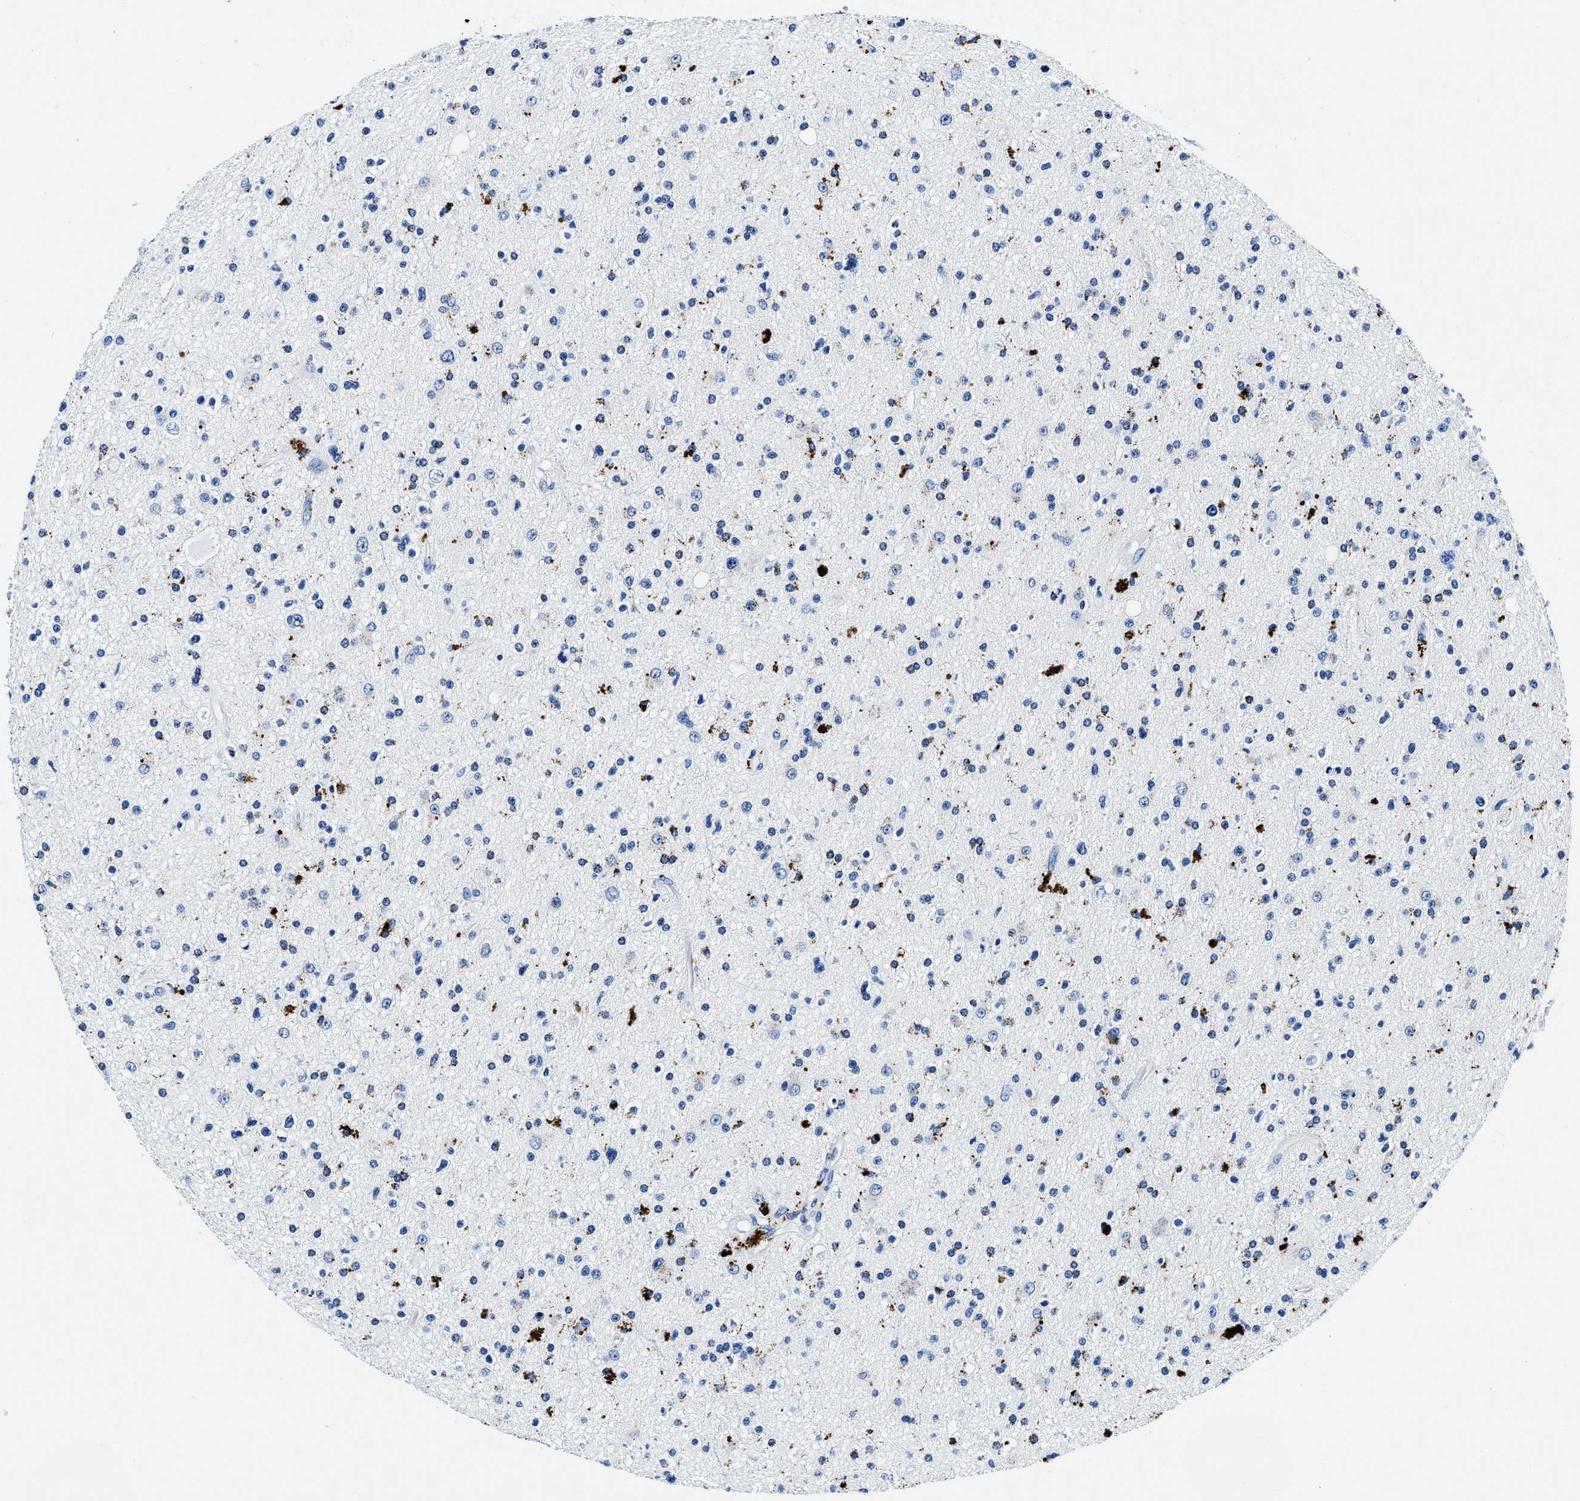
{"staining": {"intensity": "moderate", "quantity": "<25%", "location": "cytoplasmic/membranous"}, "tissue": "glioma", "cell_type": "Tumor cells", "image_type": "cancer", "snomed": [{"axis": "morphology", "description": "Glioma, malignant, High grade"}, {"axis": "topography", "description": "Brain"}], "caption": "Protein staining demonstrates moderate cytoplasmic/membranous positivity in approximately <25% of tumor cells in malignant high-grade glioma.", "gene": "OR14K1", "patient": {"sex": "male", "age": 33}}